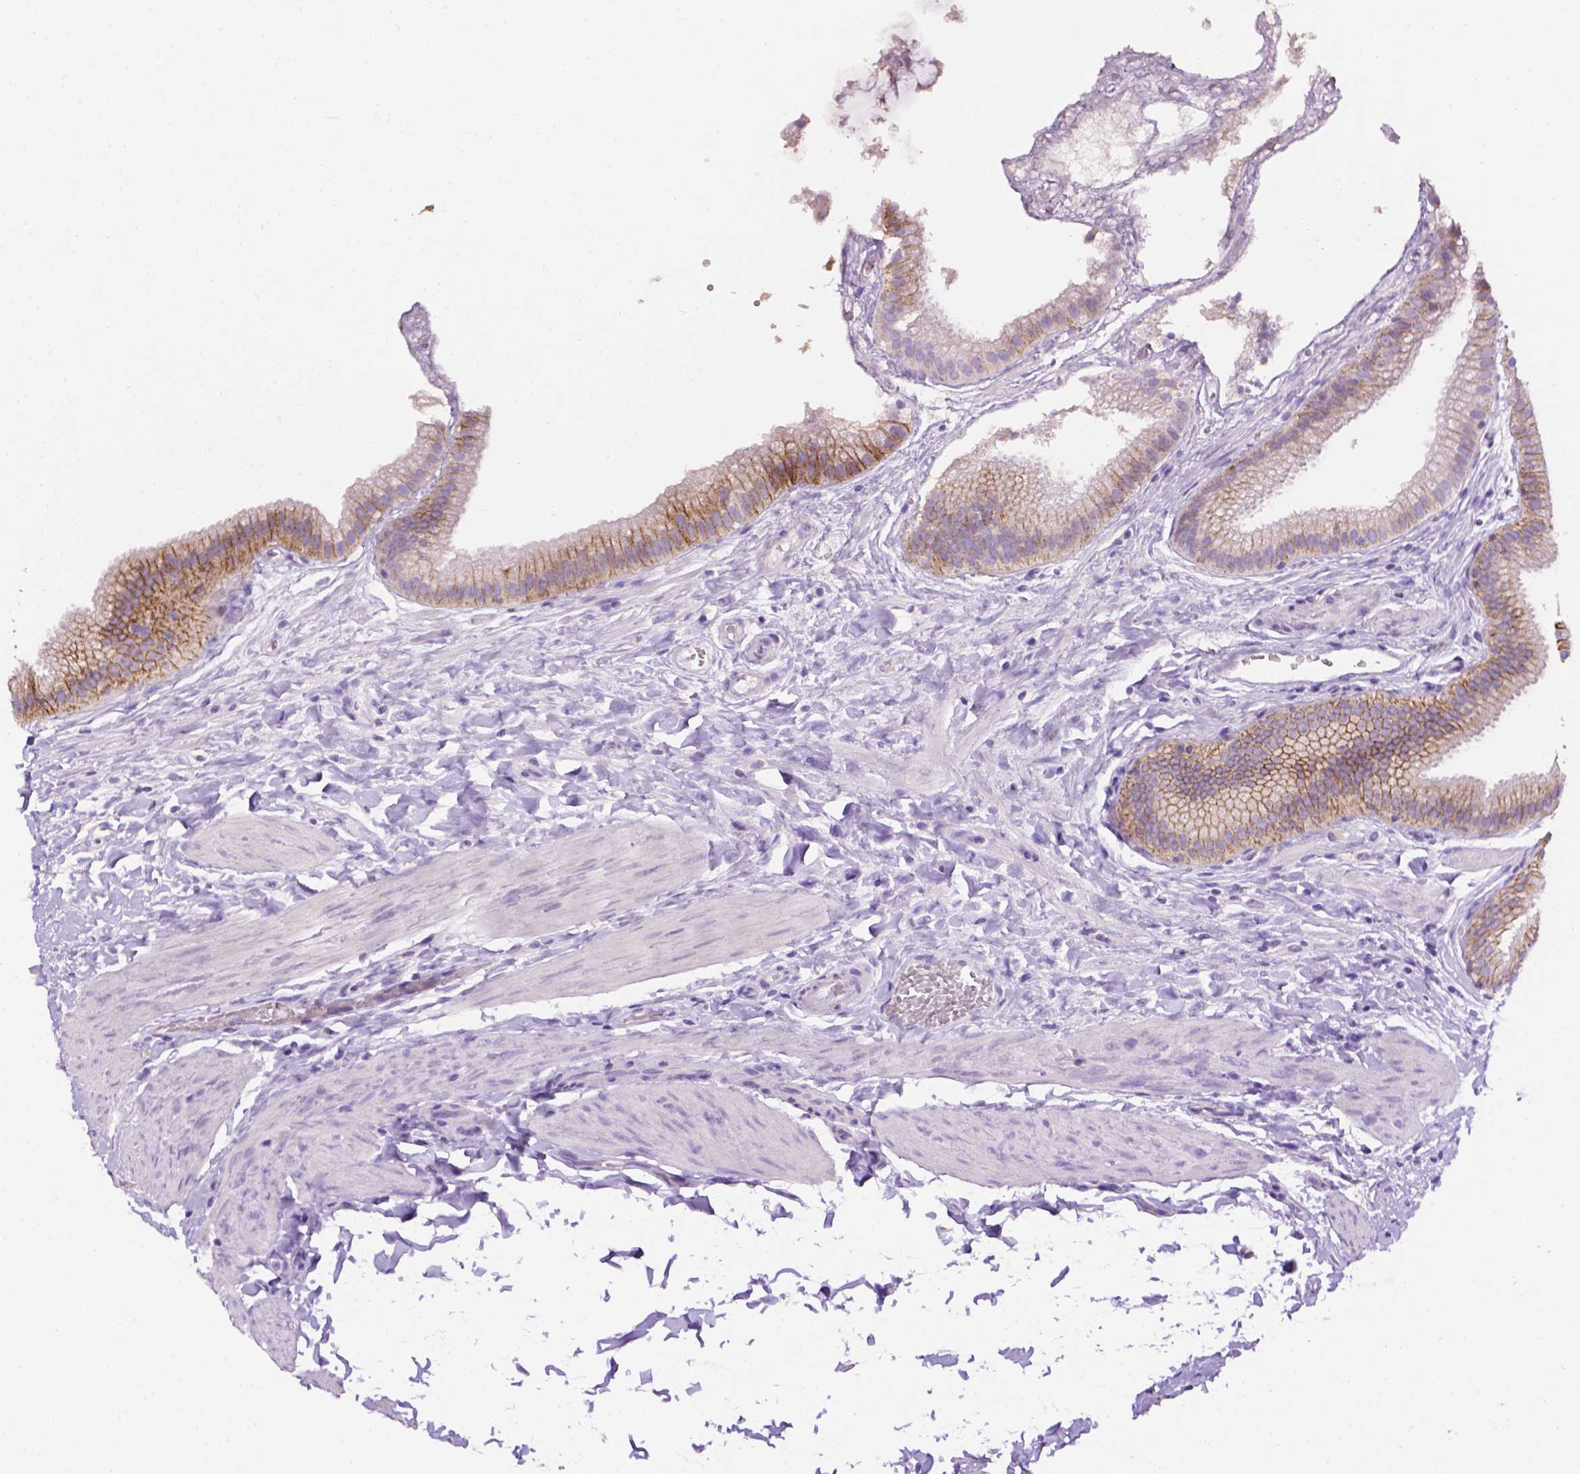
{"staining": {"intensity": "moderate", "quantity": "25%-75%", "location": "cytoplasmic/membranous"}, "tissue": "gallbladder", "cell_type": "Glandular cells", "image_type": "normal", "snomed": [{"axis": "morphology", "description": "Normal tissue, NOS"}, {"axis": "topography", "description": "Gallbladder"}], "caption": "Glandular cells exhibit moderate cytoplasmic/membranous staining in about 25%-75% of cells in benign gallbladder. (Stains: DAB (3,3'-diaminobenzidine) in brown, nuclei in blue, Microscopy: brightfield microscopy at high magnification).", "gene": "TACSTD2", "patient": {"sex": "female", "age": 63}}